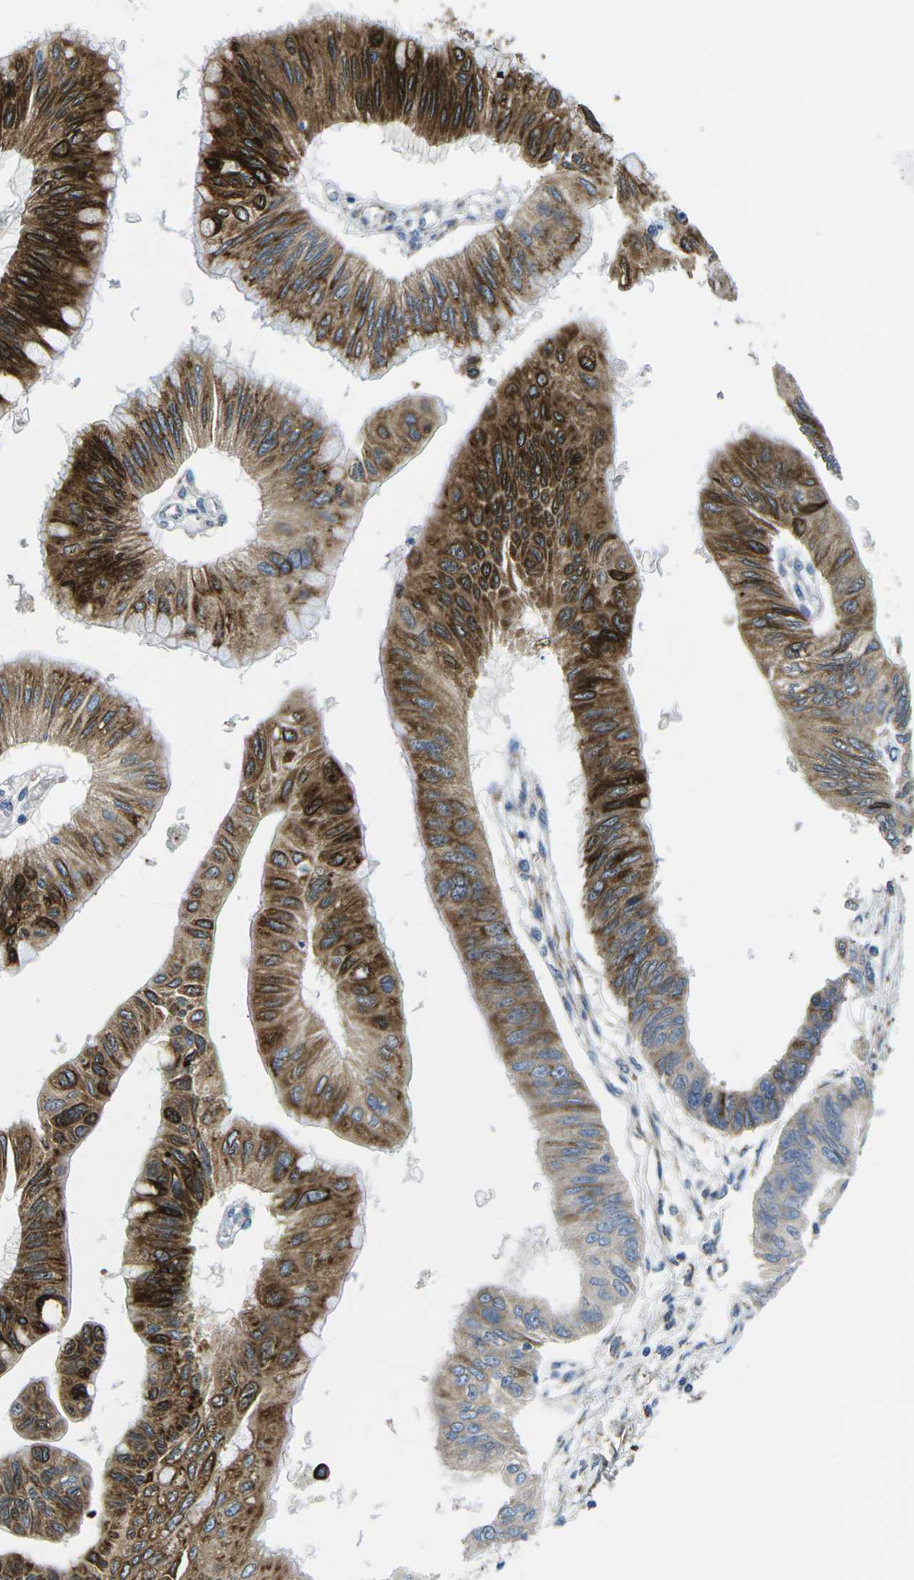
{"staining": {"intensity": "strong", "quantity": ">75%", "location": "cytoplasmic/membranous"}, "tissue": "pancreatic cancer", "cell_type": "Tumor cells", "image_type": "cancer", "snomed": [{"axis": "morphology", "description": "Adenocarcinoma, NOS"}, {"axis": "topography", "description": "Pancreas"}], "caption": "High-power microscopy captured an IHC micrograph of pancreatic cancer, revealing strong cytoplasmic/membranous positivity in approximately >75% of tumor cells. The staining was performed using DAB (3,3'-diaminobenzidine) to visualize the protein expression in brown, while the nuclei were stained in blue with hematoxylin (Magnification: 20x).", "gene": "PDZD8", "patient": {"sex": "female", "age": 77}}